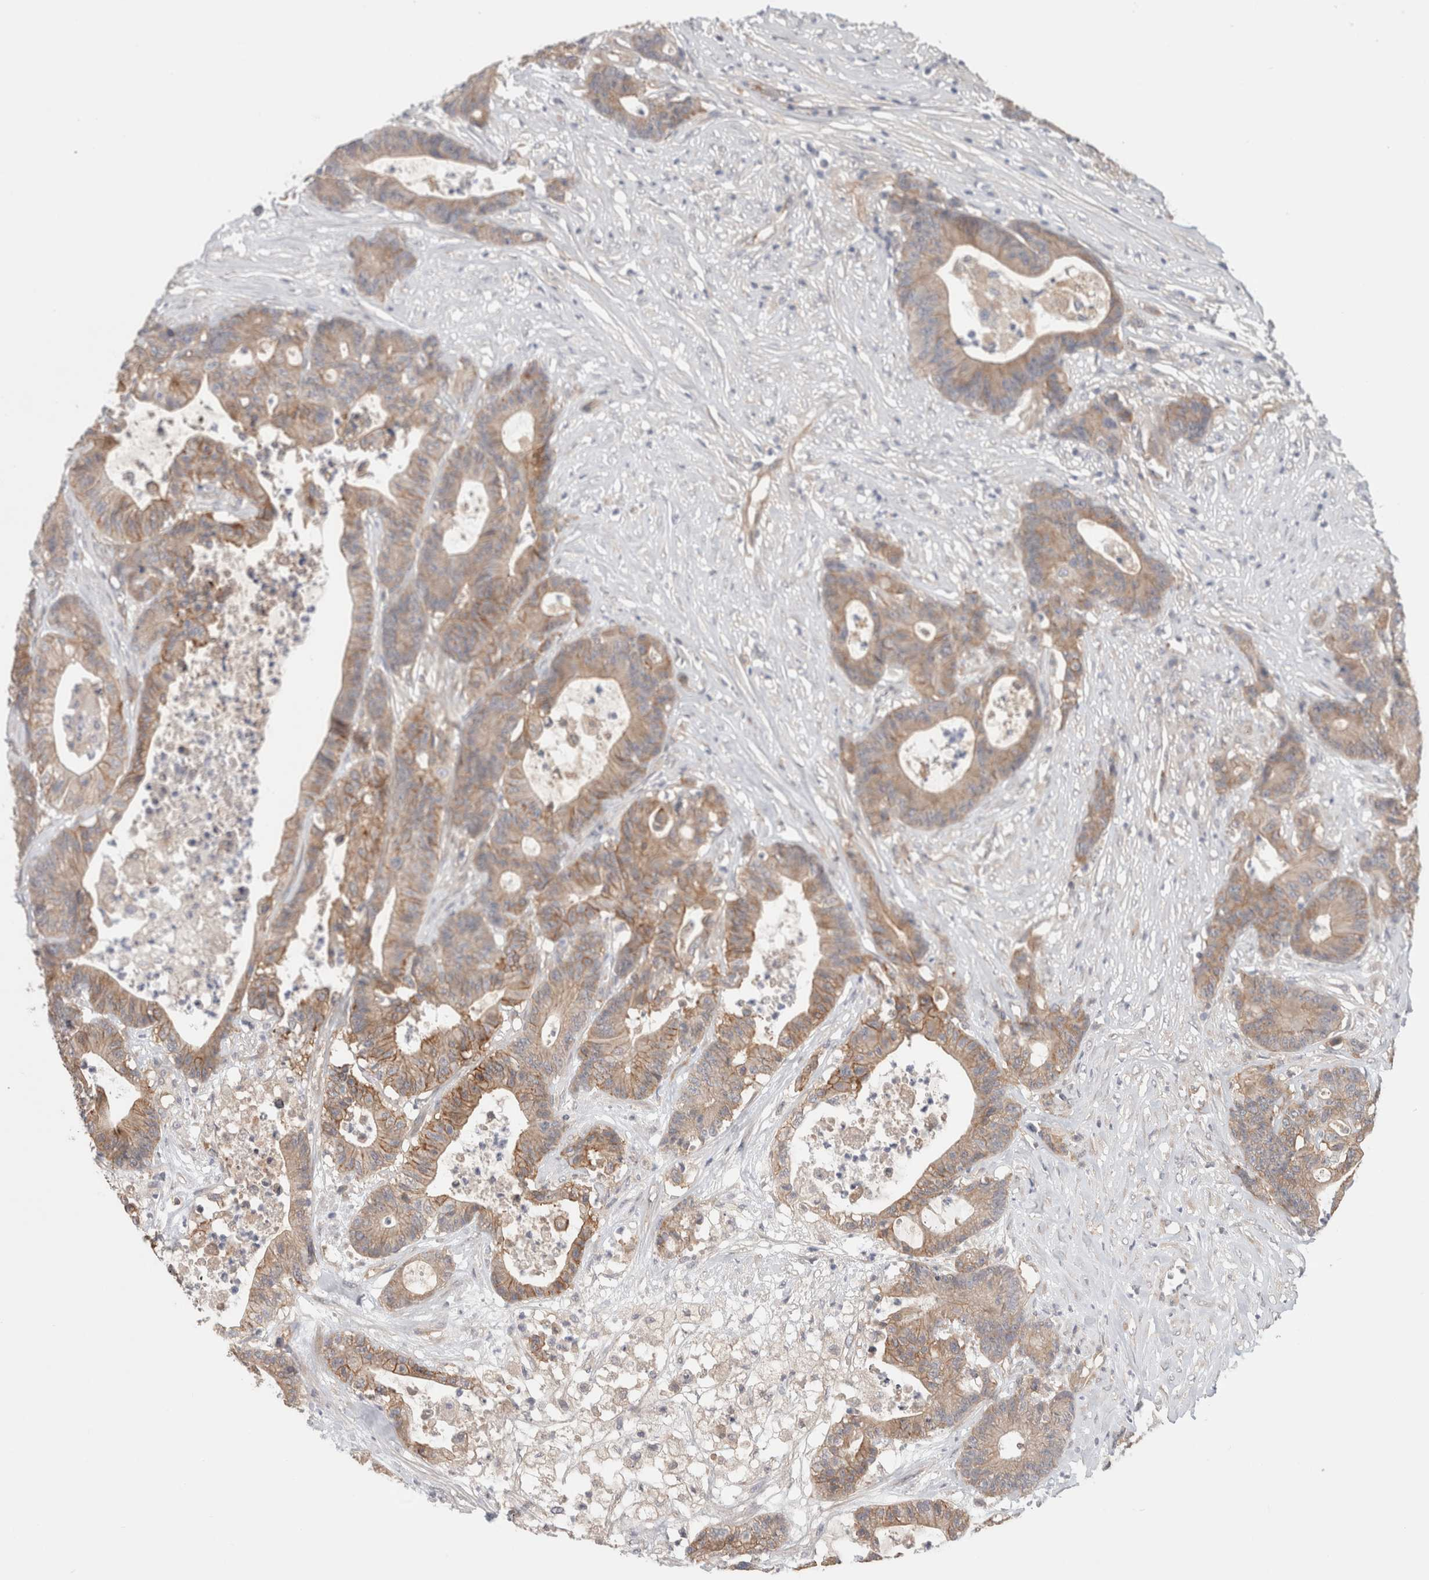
{"staining": {"intensity": "moderate", "quantity": ">75%", "location": "cytoplasmic/membranous"}, "tissue": "colorectal cancer", "cell_type": "Tumor cells", "image_type": "cancer", "snomed": [{"axis": "morphology", "description": "Adenocarcinoma, NOS"}, {"axis": "topography", "description": "Colon"}], "caption": "Protein analysis of adenocarcinoma (colorectal) tissue demonstrates moderate cytoplasmic/membranous positivity in approximately >75% of tumor cells. The staining is performed using DAB brown chromogen to label protein expression. The nuclei are counter-stained blue using hematoxylin.", "gene": "RASAL2", "patient": {"sex": "female", "age": 84}}